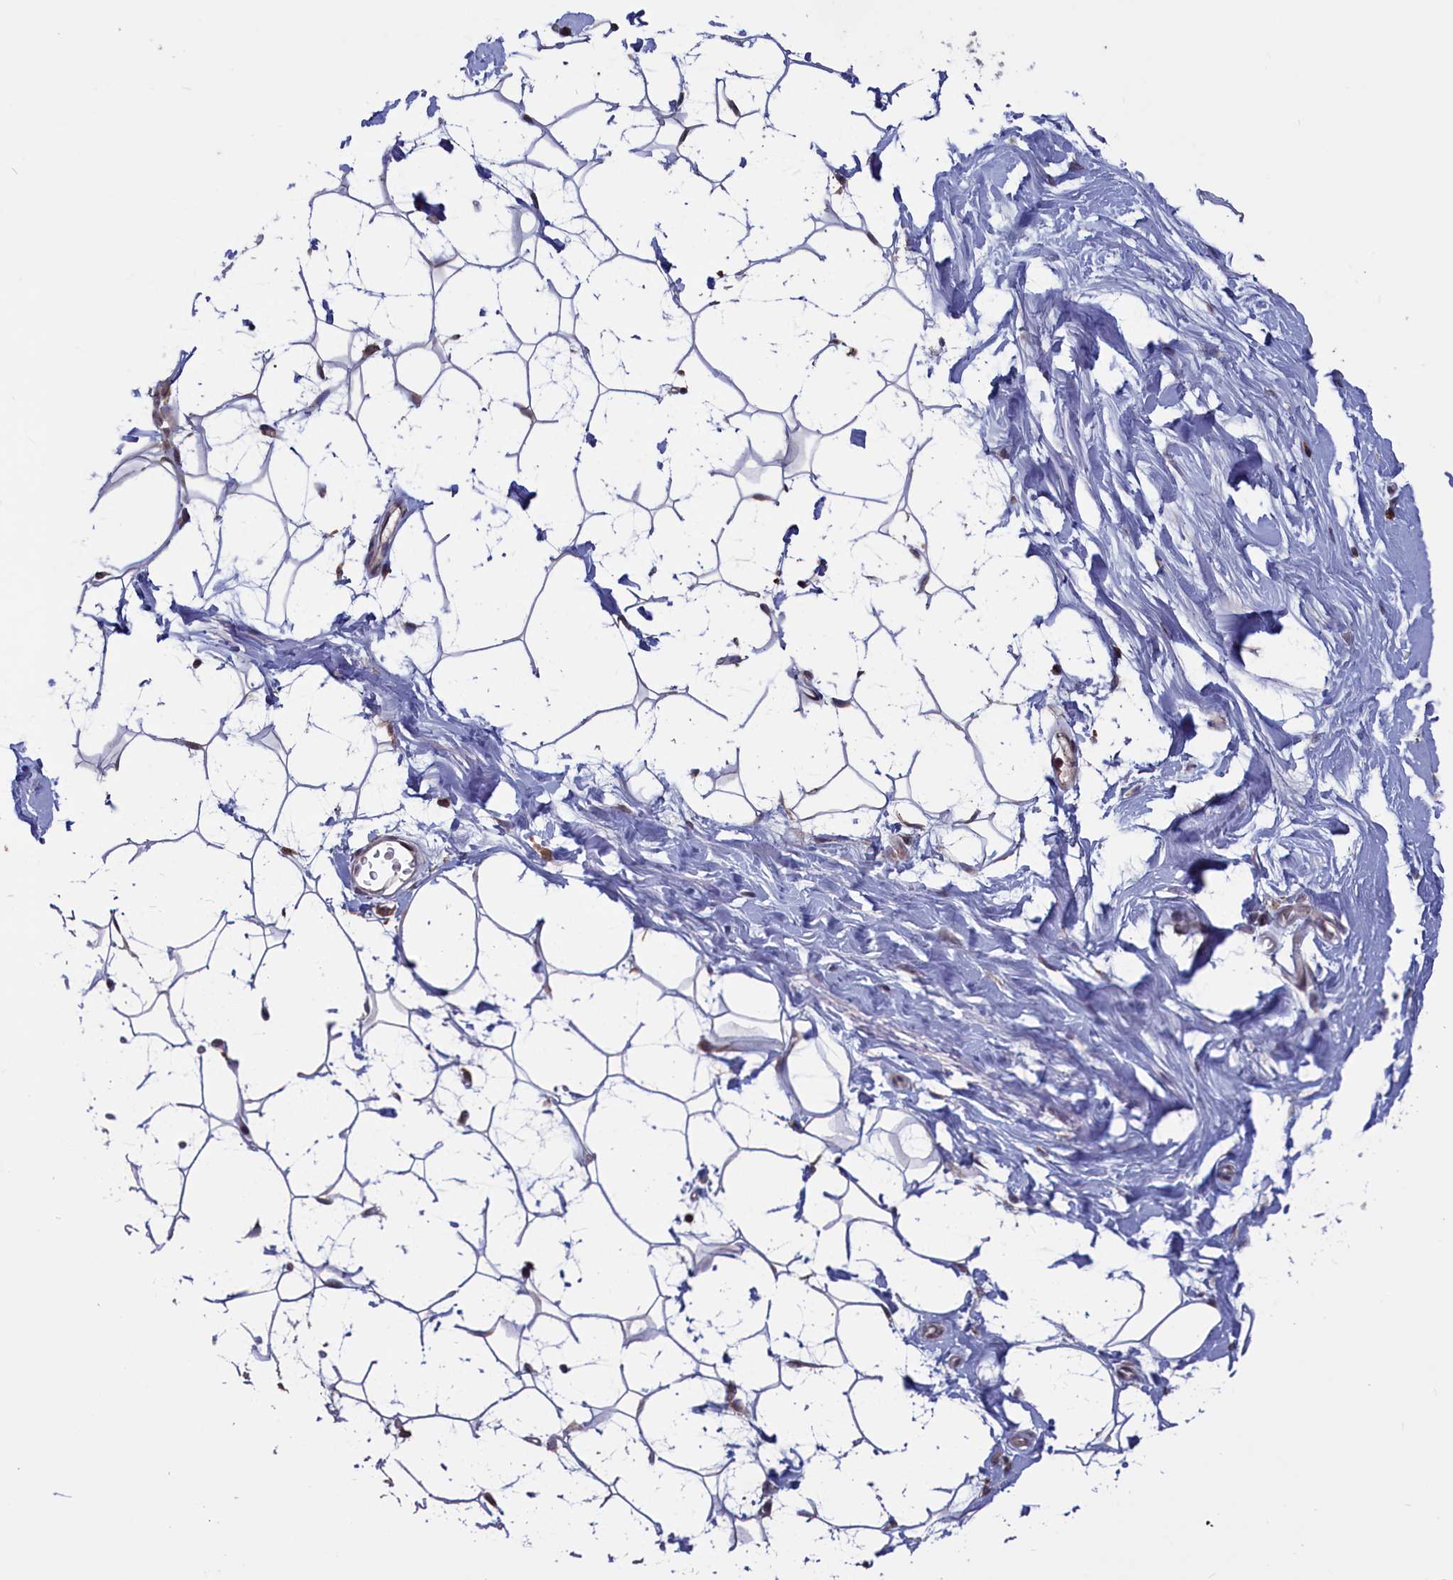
{"staining": {"intensity": "weak", "quantity": "25%-75%", "location": "cytoplasmic/membranous"}, "tissue": "adipose tissue", "cell_type": "Adipocytes", "image_type": "normal", "snomed": [{"axis": "morphology", "description": "Normal tissue, NOS"}, {"axis": "topography", "description": "Breast"}], "caption": "Immunohistochemistry image of normal adipose tissue: human adipose tissue stained using immunohistochemistry (IHC) demonstrates low levels of weak protein expression localized specifically in the cytoplasmic/membranous of adipocytes, appearing as a cytoplasmic/membranous brown color.", "gene": "CACTIN", "patient": {"sex": "female", "age": 26}}